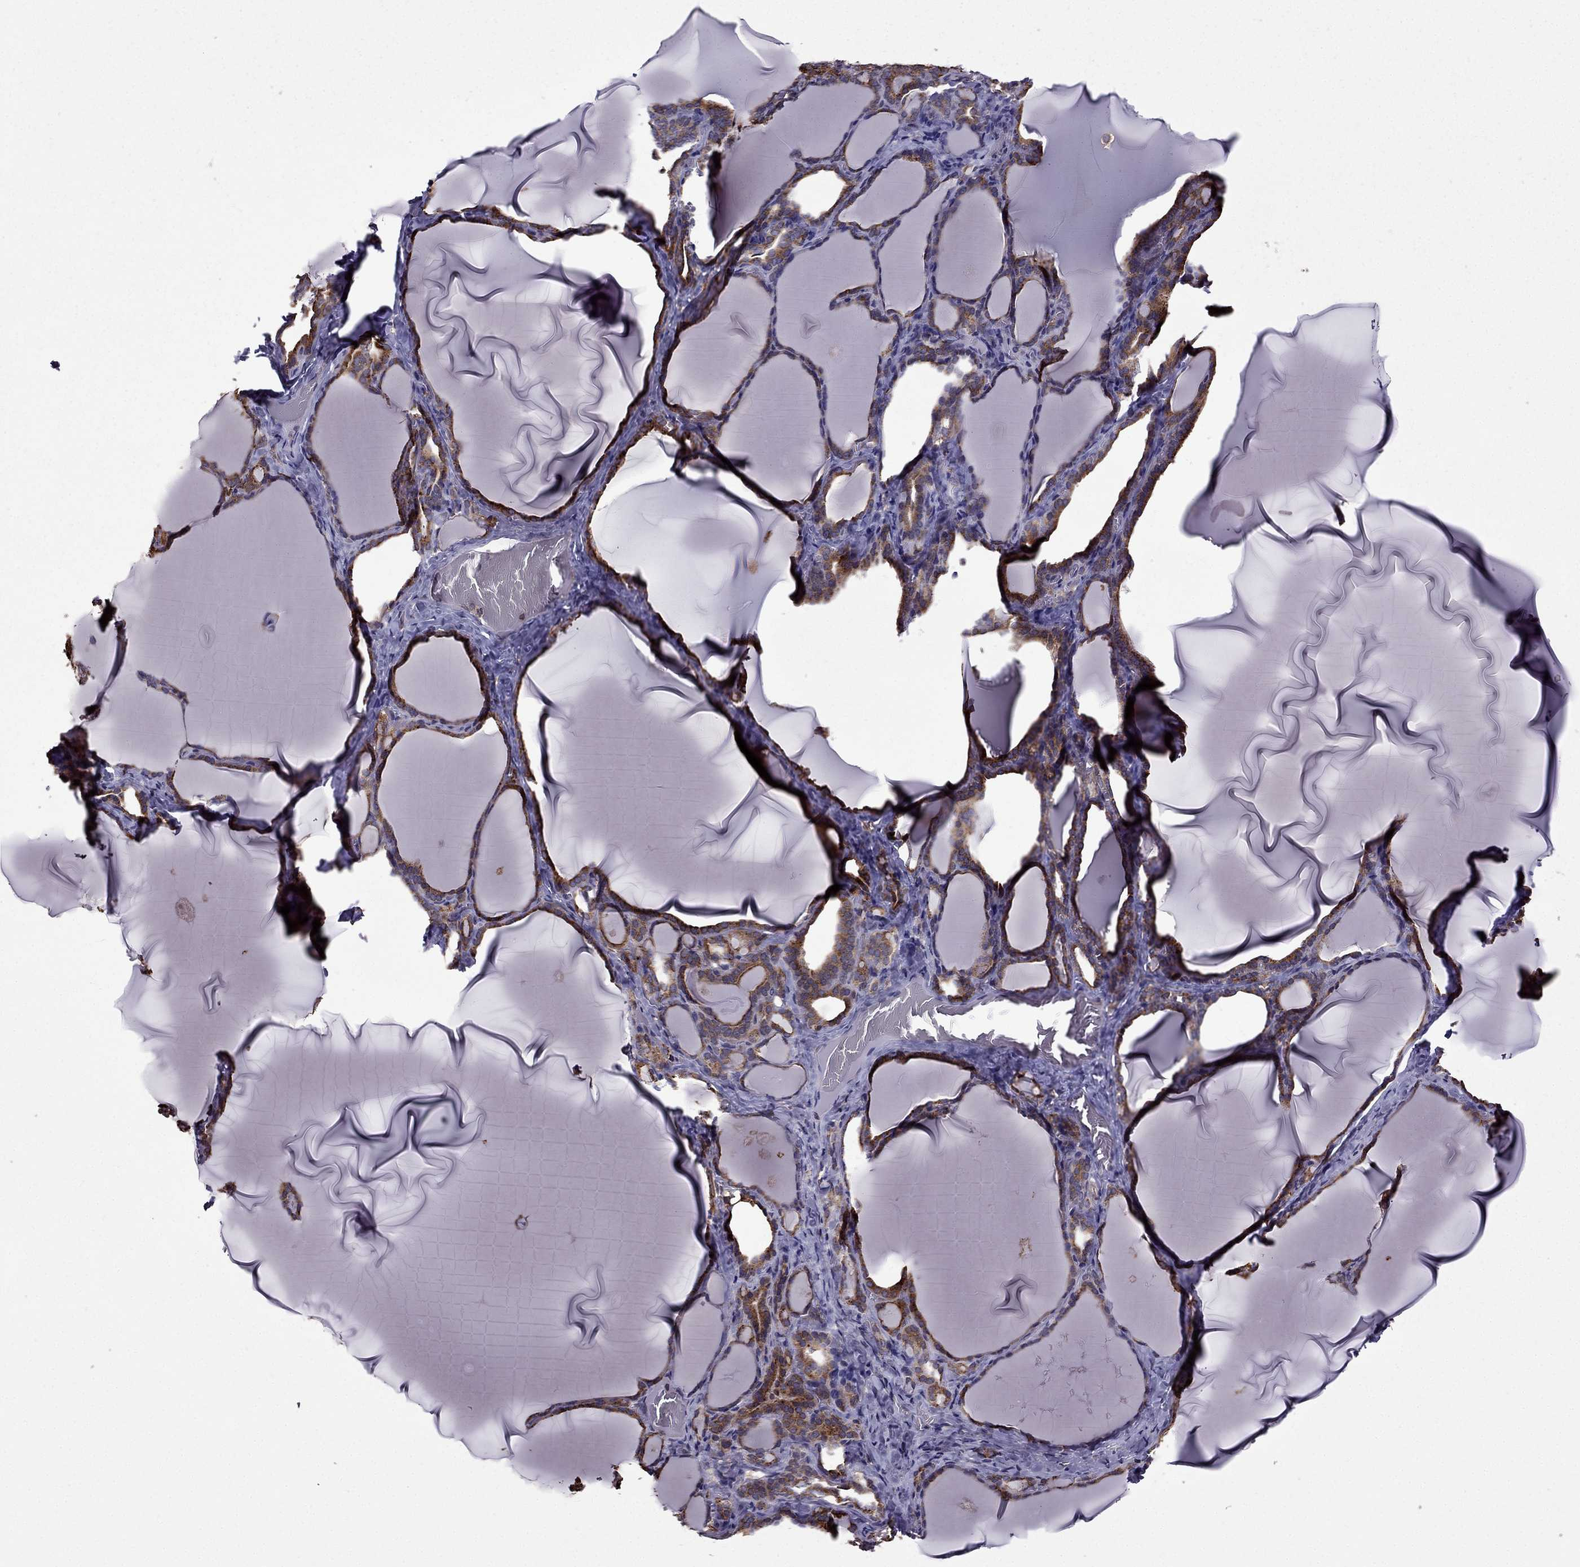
{"staining": {"intensity": "strong", "quantity": ">75%", "location": "cytoplasmic/membranous"}, "tissue": "thyroid gland", "cell_type": "Glandular cells", "image_type": "normal", "snomed": [{"axis": "morphology", "description": "Normal tissue, NOS"}, {"axis": "morphology", "description": "Hyperplasia, NOS"}, {"axis": "topography", "description": "Thyroid gland"}], "caption": "Protein expression by immunohistochemistry (IHC) demonstrates strong cytoplasmic/membranous expression in about >75% of glandular cells in normal thyroid gland.", "gene": "IKBIP", "patient": {"sex": "female", "age": 27}}